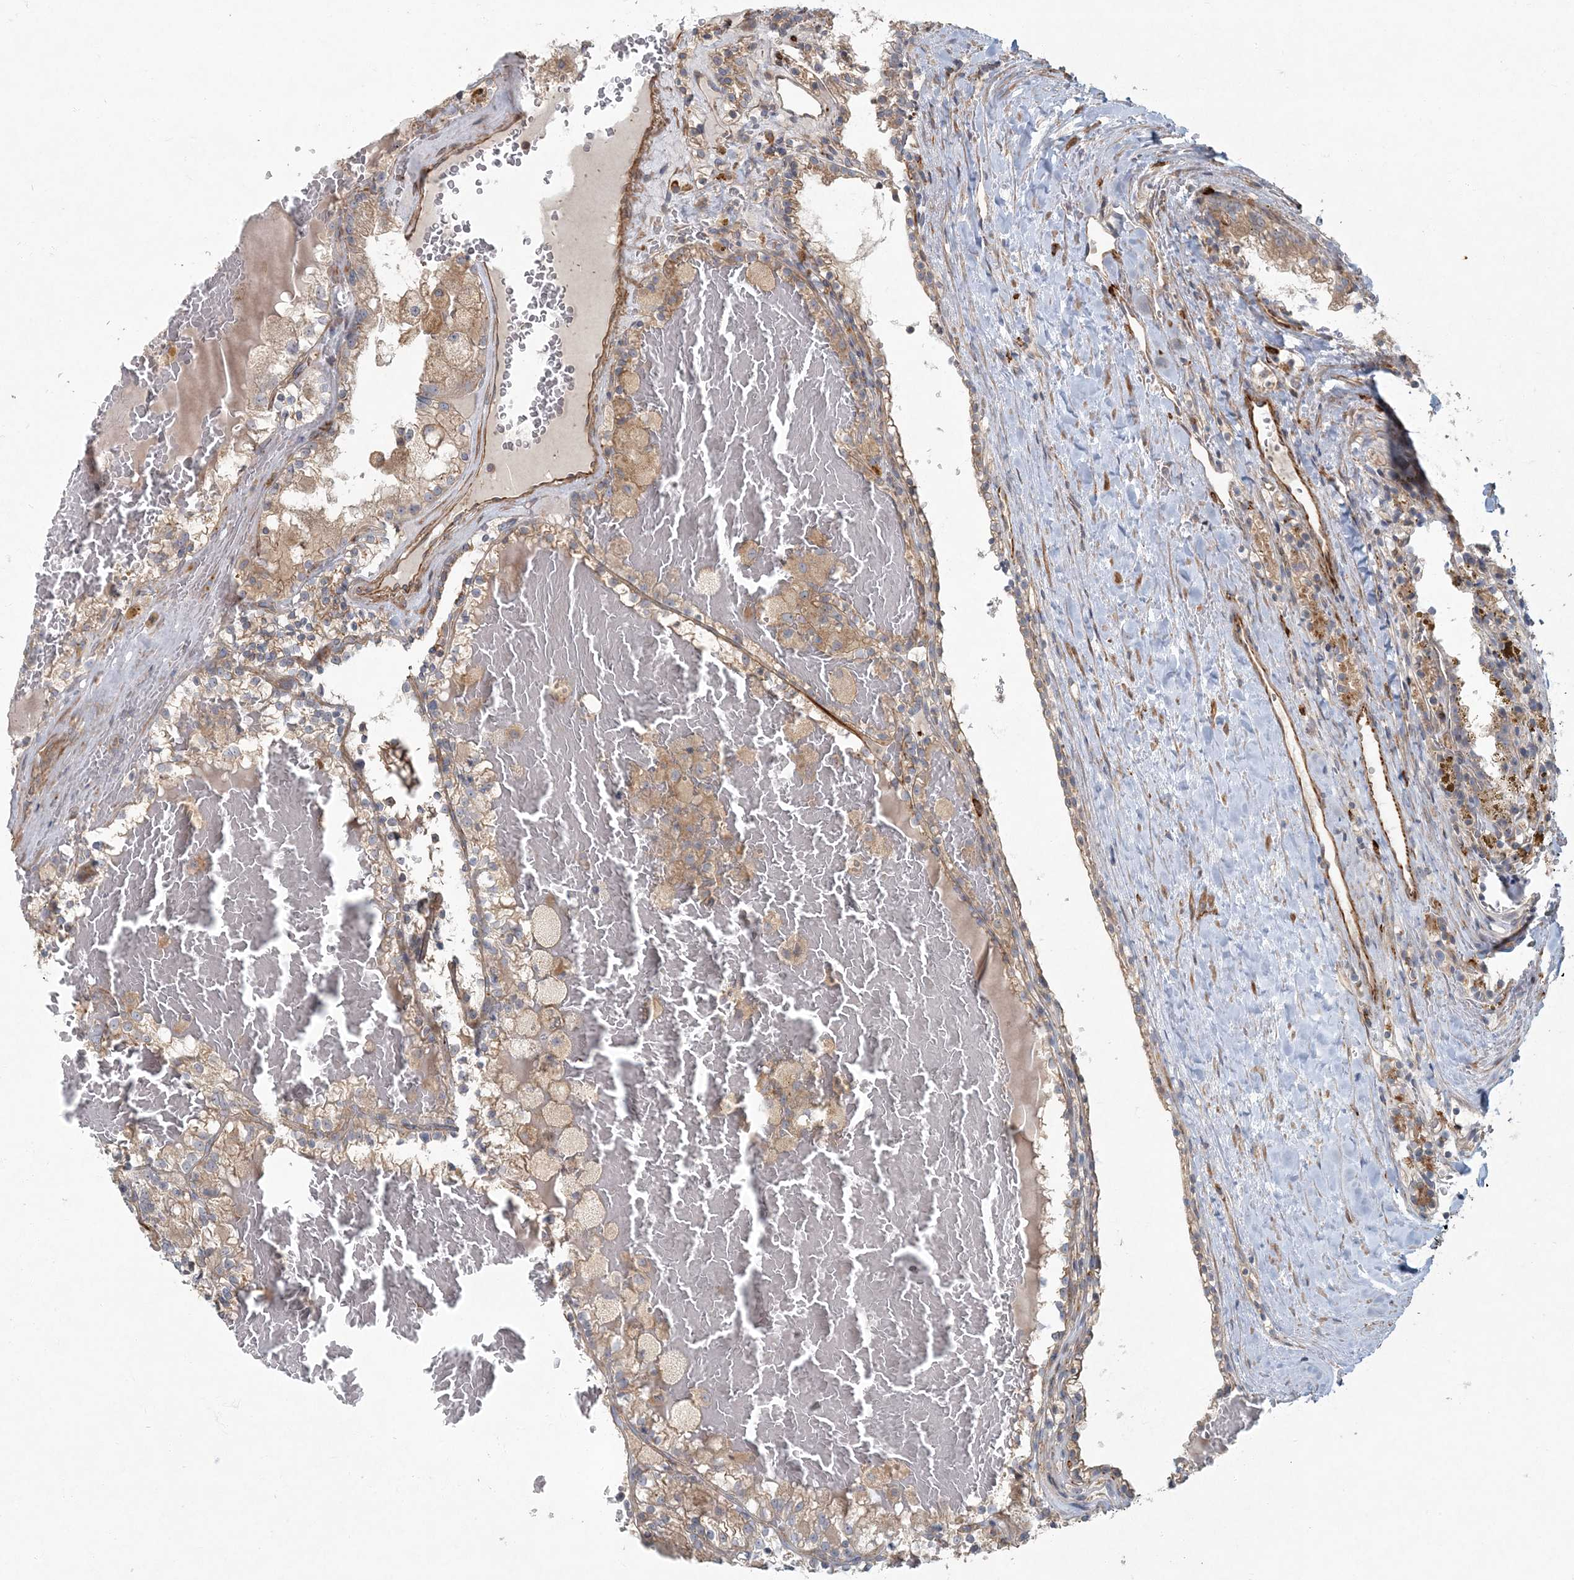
{"staining": {"intensity": "weak", "quantity": "25%-75%", "location": "cytoplasmic/membranous"}, "tissue": "renal cancer", "cell_type": "Tumor cells", "image_type": "cancer", "snomed": [{"axis": "morphology", "description": "Adenocarcinoma, NOS"}, {"axis": "topography", "description": "Kidney"}], "caption": "DAB (3,3'-diaminobenzidine) immunohistochemical staining of human renal cancer (adenocarcinoma) exhibits weak cytoplasmic/membranous protein expression in approximately 25%-75% of tumor cells. (DAB (3,3'-diaminobenzidine) IHC, brown staining for protein, blue staining for nuclei).", "gene": "ARHGEF38", "patient": {"sex": "female", "age": 56}}